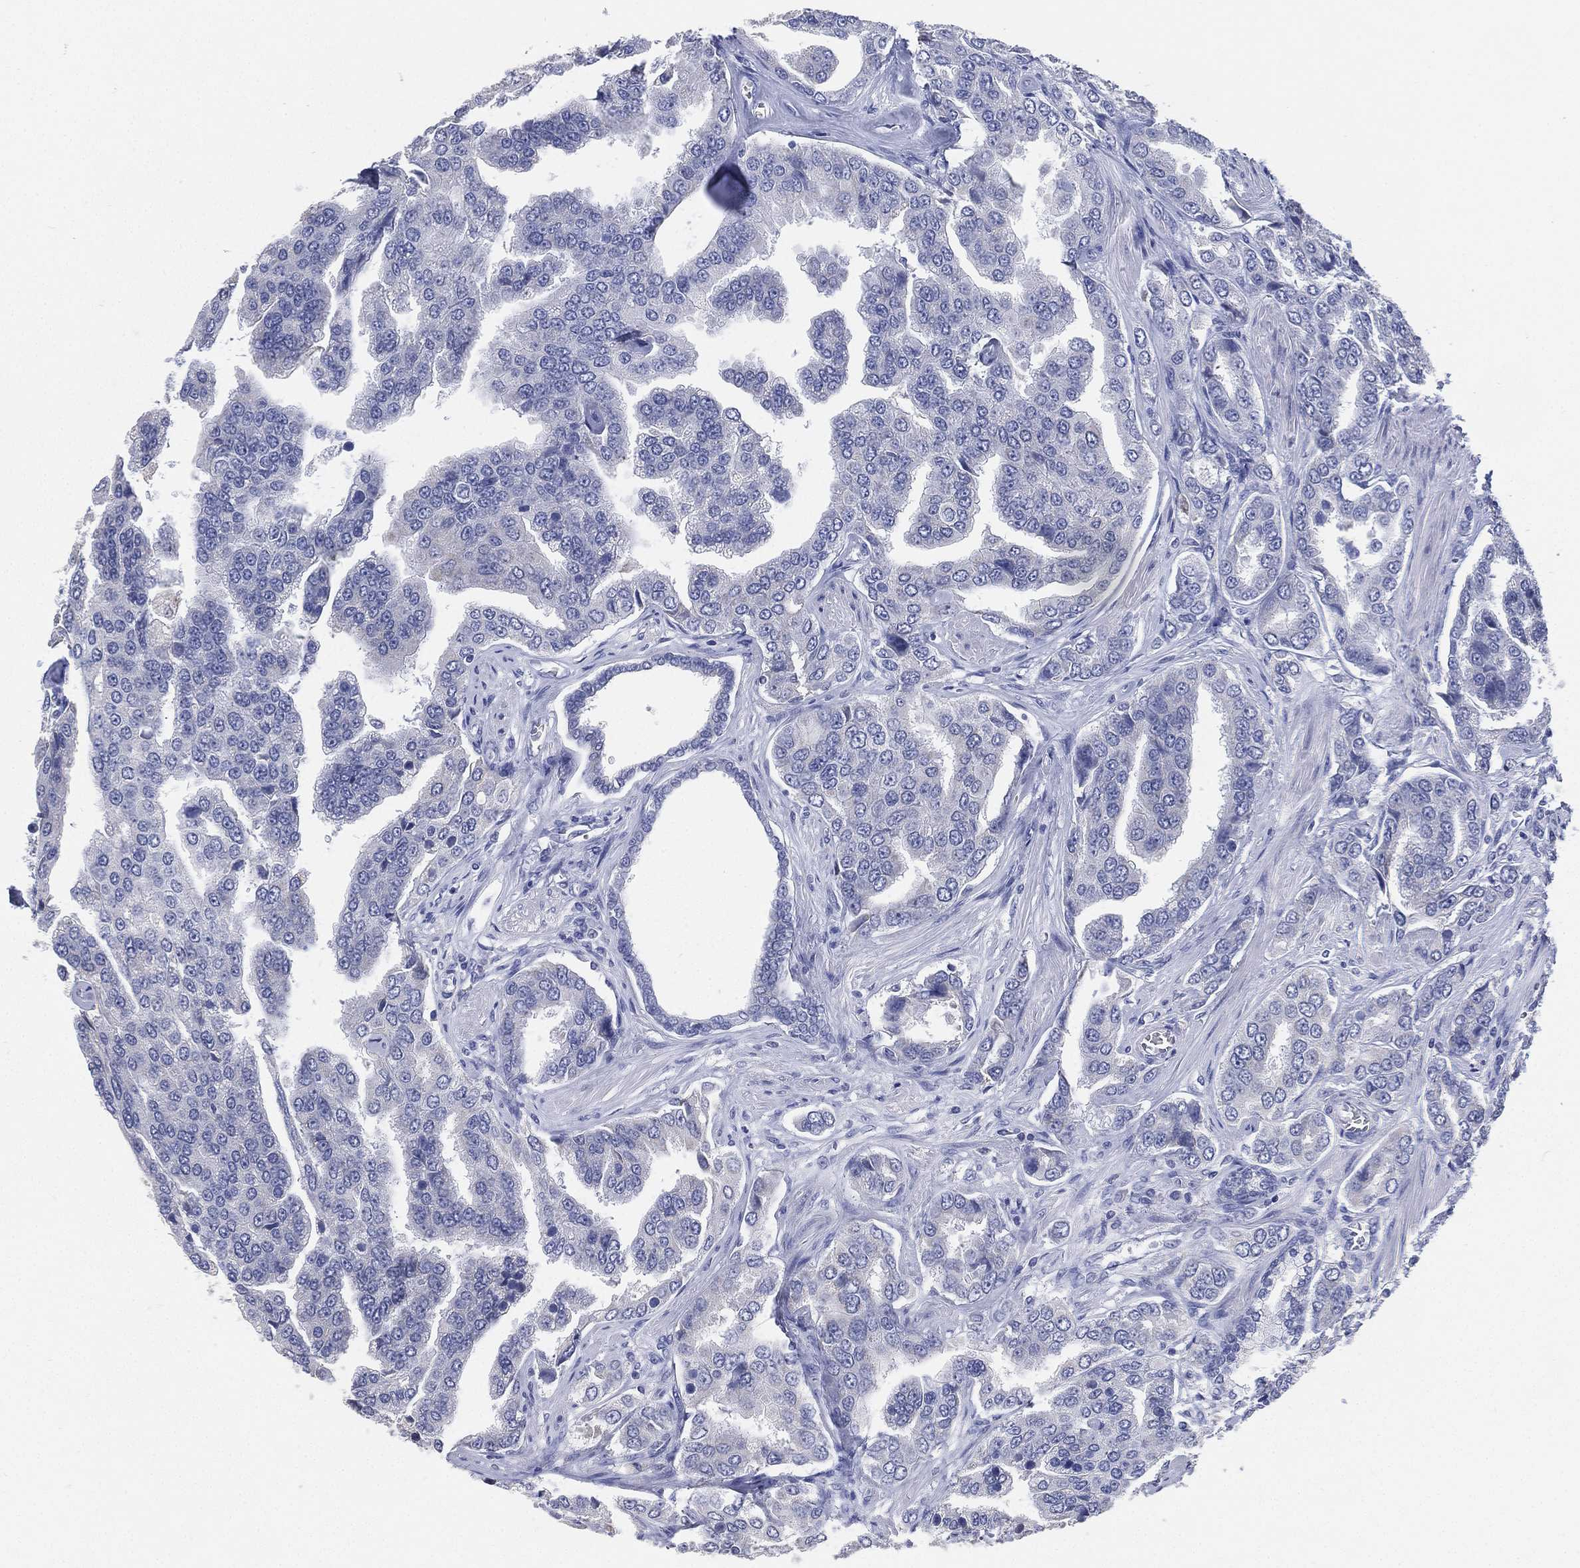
{"staining": {"intensity": "negative", "quantity": "none", "location": "none"}, "tissue": "prostate cancer", "cell_type": "Tumor cells", "image_type": "cancer", "snomed": [{"axis": "morphology", "description": "Adenocarcinoma, NOS"}, {"axis": "topography", "description": "Prostate and seminal vesicle, NOS"}, {"axis": "topography", "description": "Prostate"}], "caption": "Tumor cells are negative for protein expression in human prostate cancer (adenocarcinoma).", "gene": "IYD", "patient": {"sex": "male", "age": 69}}